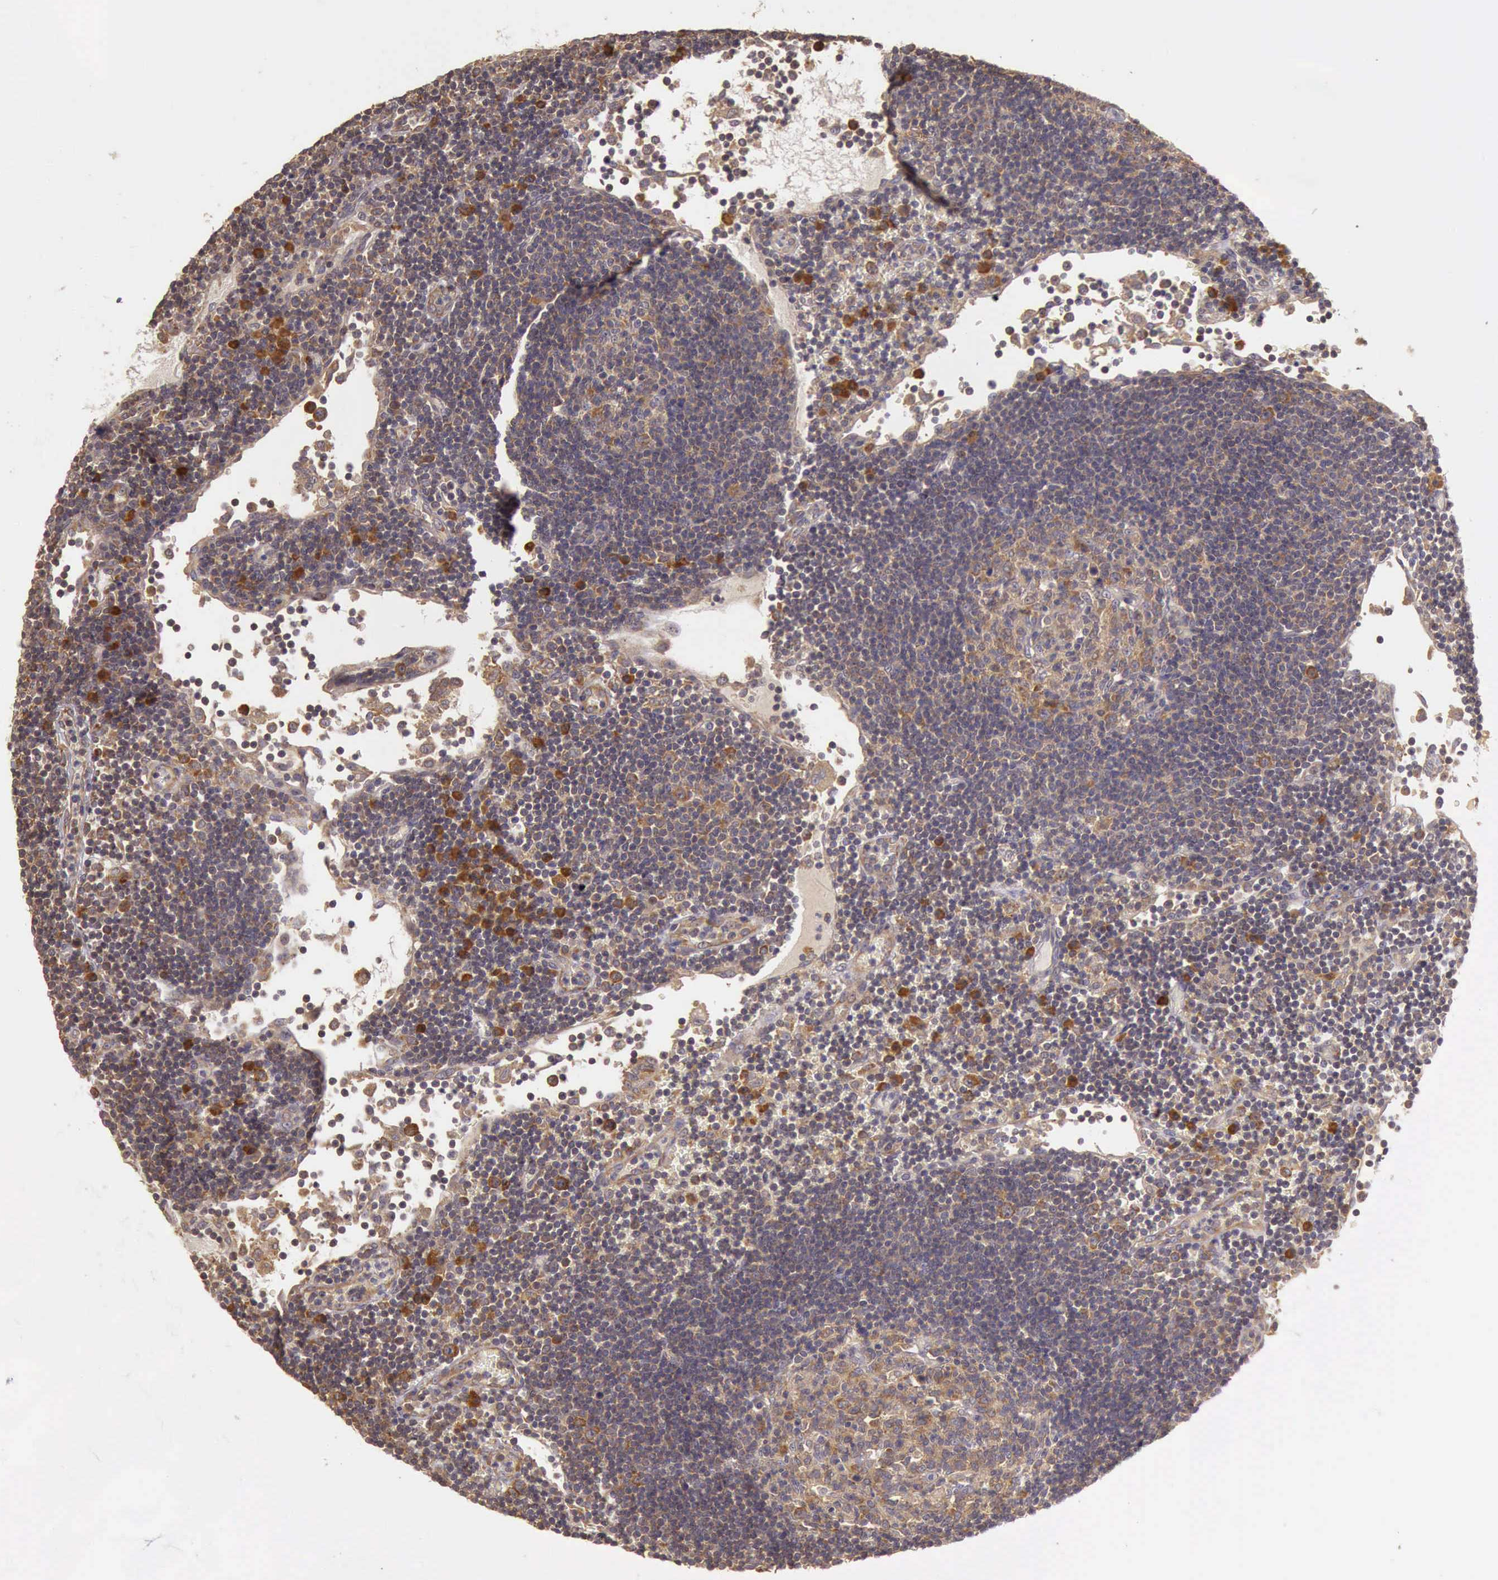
{"staining": {"intensity": "moderate", "quantity": ">75%", "location": "cytoplasmic/membranous"}, "tissue": "lymph node", "cell_type": "Germinal center cells", "image_type": "normal", "snomed": [{"axis": "morphology", "description": "Normal tissue, NOS"}, {"axis": "topography", "description": "Lymph node"}], "caption": "Germinal center cells reveal medium levels of moderate cytoplasmic/membranous staining in approximately >75% of cells in benign lymph node.", "gene": "EIF5", "patient": {"sex": "male", "age": 54}}